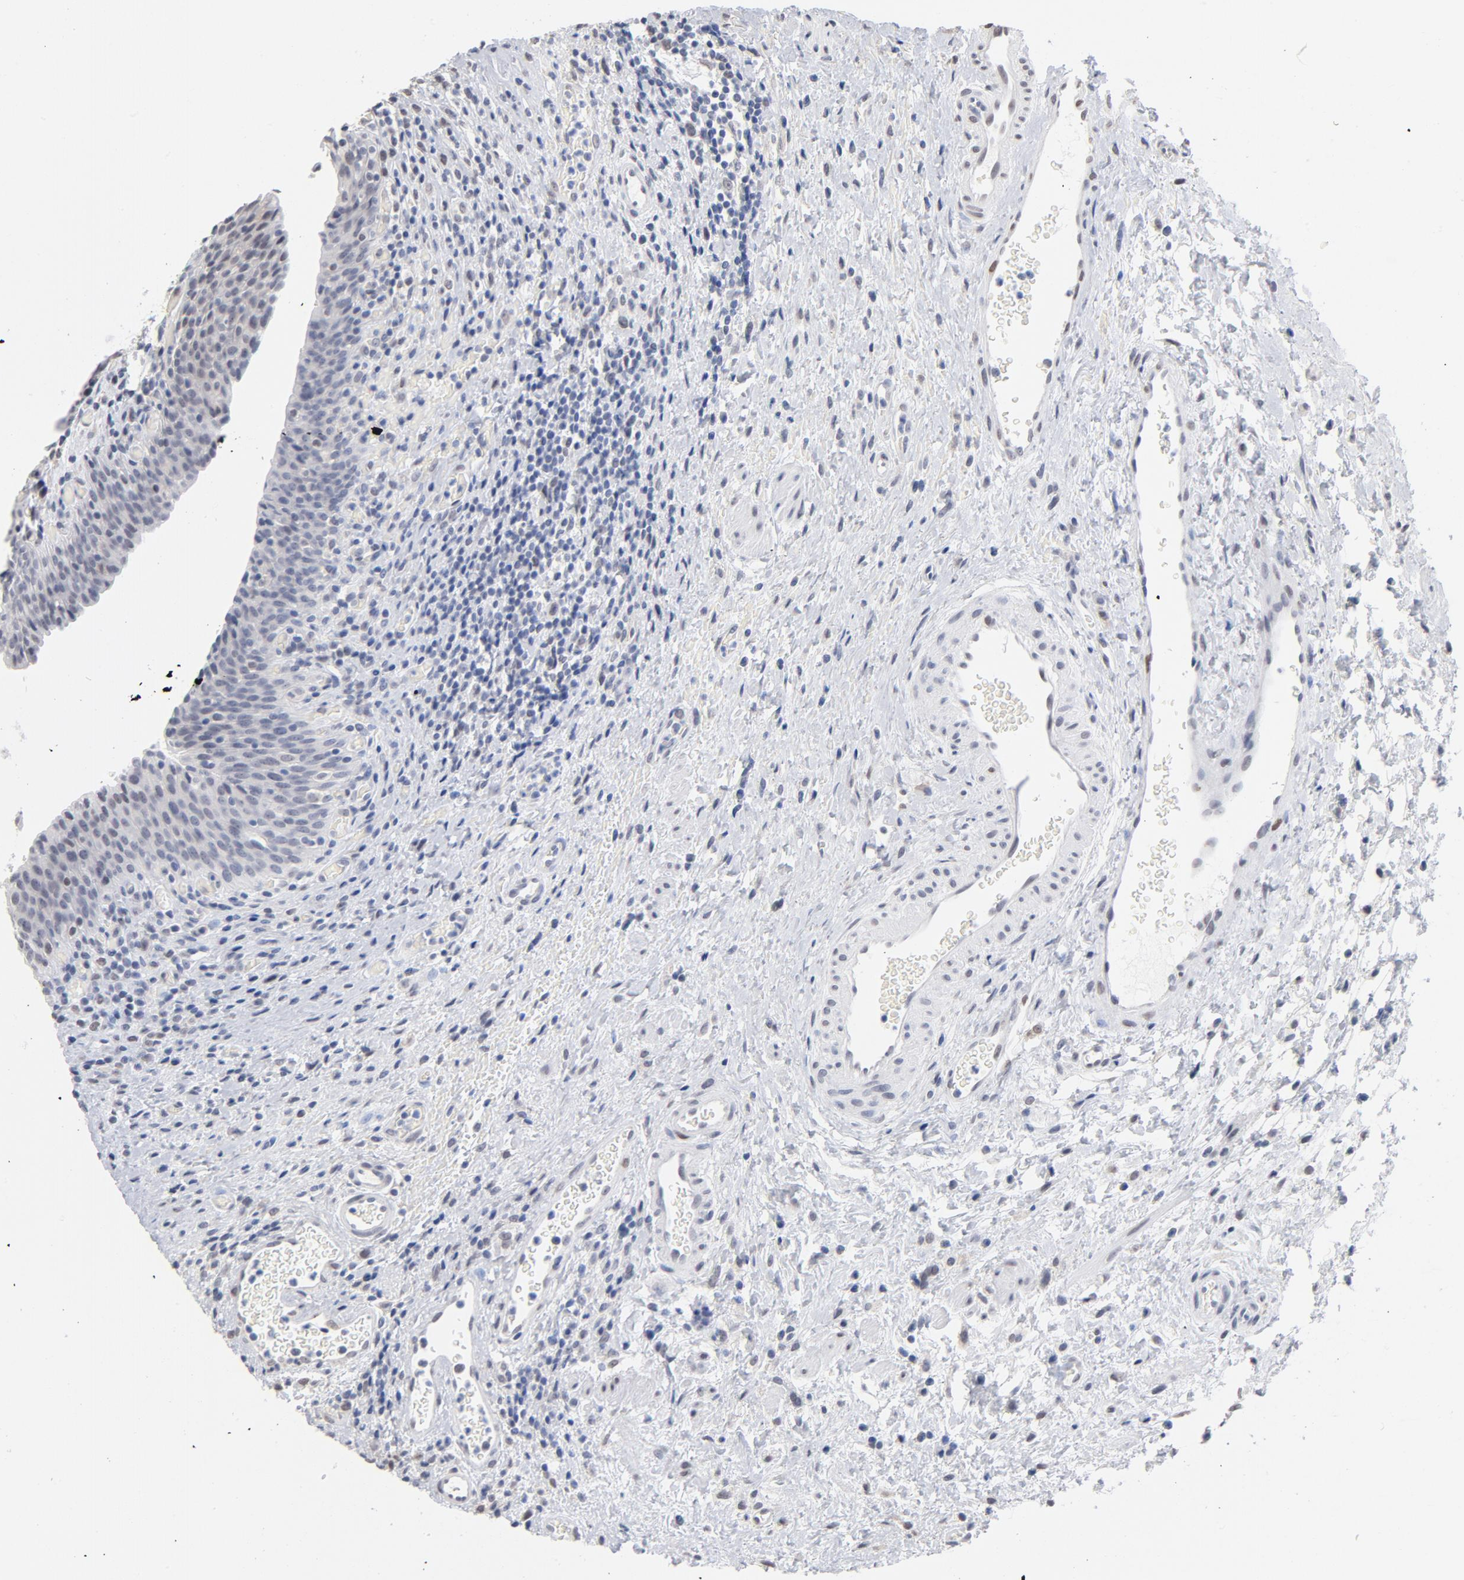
{"staining": {"intensity": "negative", "quantity": "none", "location": "none"}, "tissue": "urinary bladder", "cell_type": "Urothelial cells", "image_type": "normal", "snomed": [{"axis": "morphology", "description": "Normal tissue, NOS"}, {"axis": "morphology", "description": "Urothelial carcinoma, High grade"}, {"axis": "topography", "description": "Urinary bladder"}], "caption": "Urothelial cells show no significant protein expression in benign urinary bladder. (DAB immunohistochemistry (IHC) visualized using brightfield microscopy, high magnification).", "gene": "RBM3", "patient": {"sex": "male", "age": 51}}